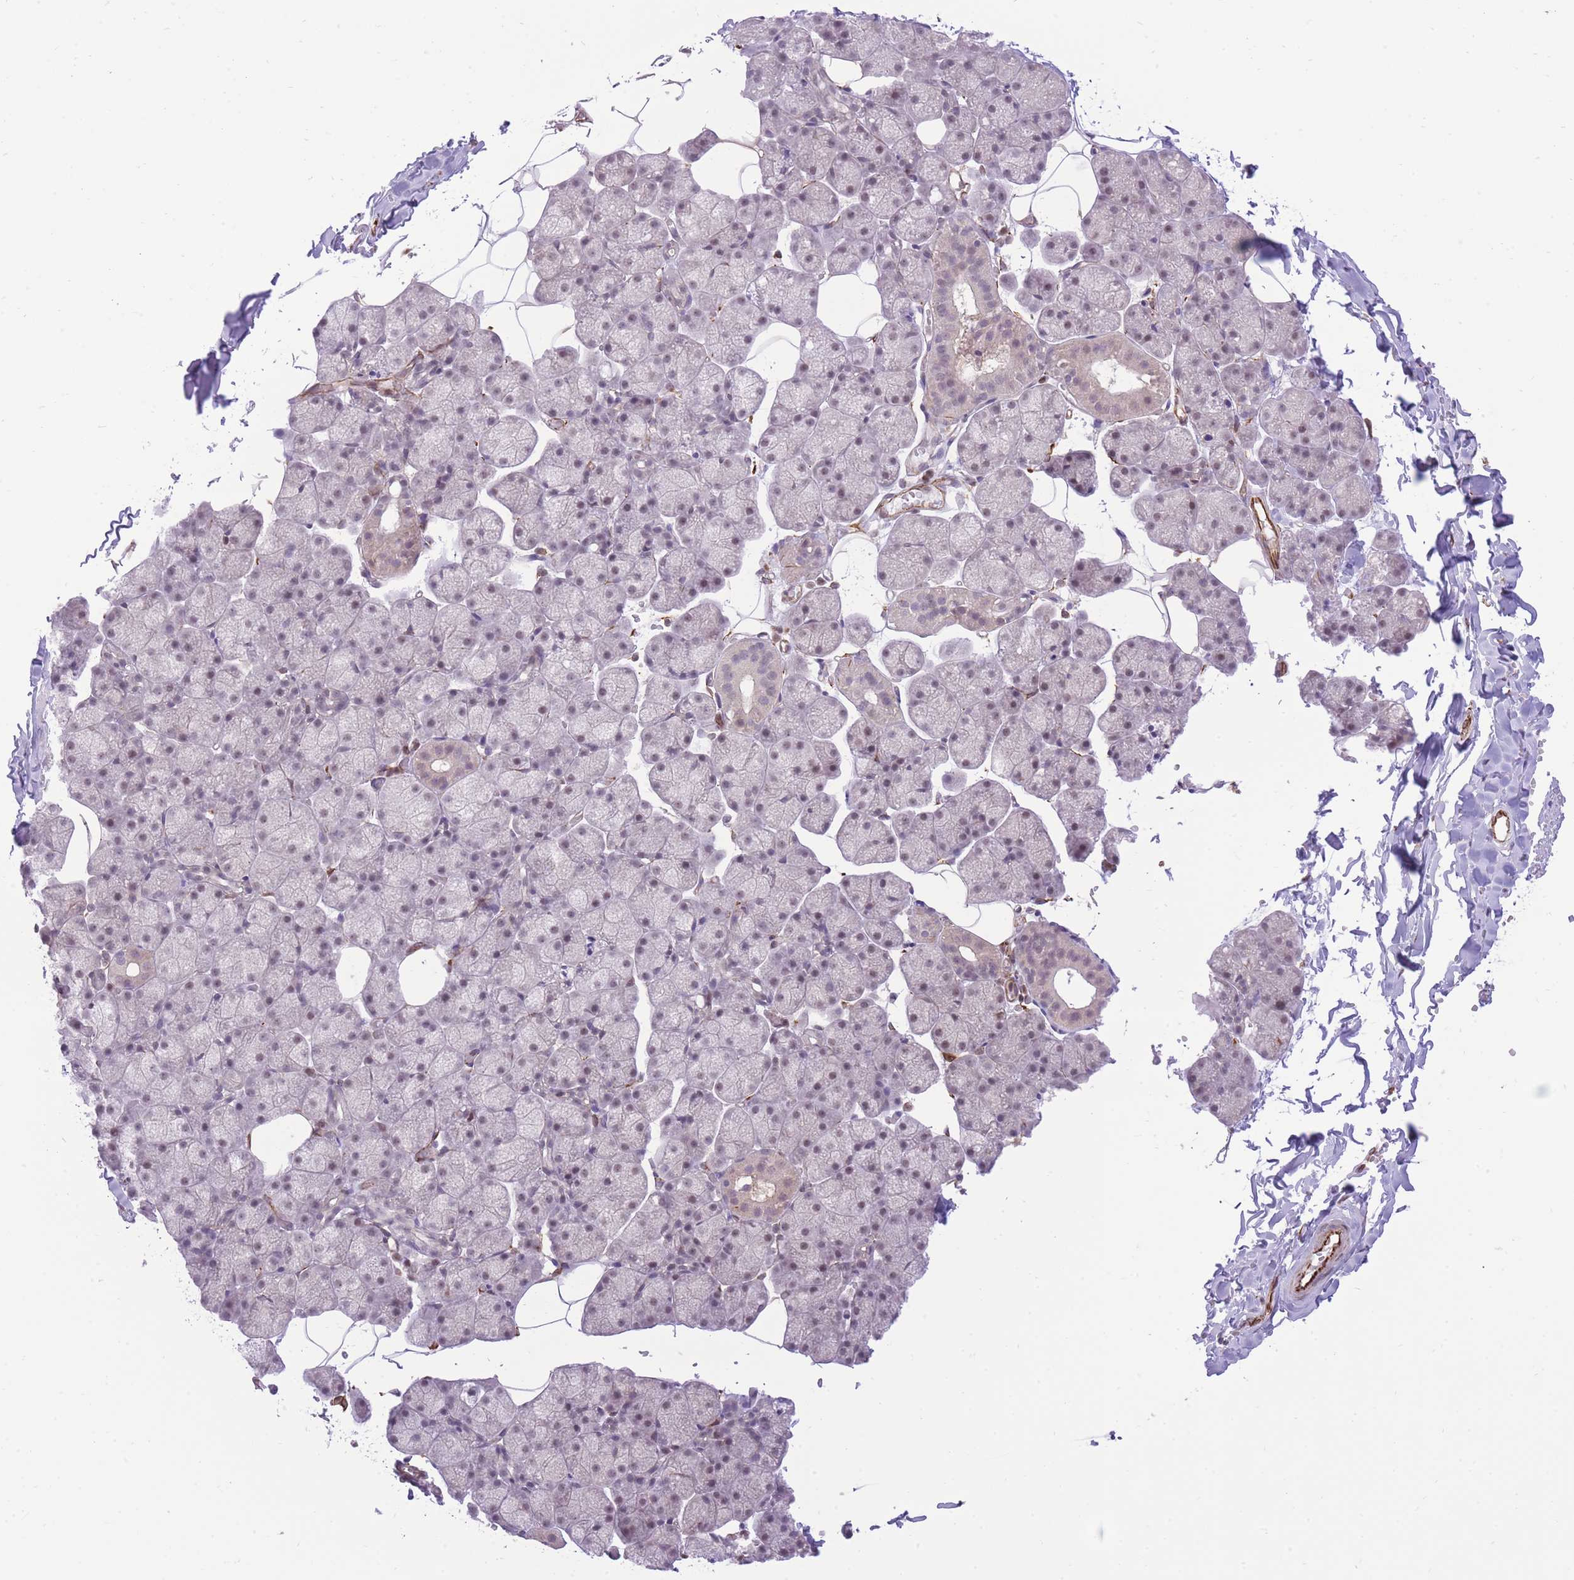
{"staining": {"intensity": "weak", "quantity": "<25%", "location": "cytoplasmic/membranous"}, "tissue": "adipose tissue", "cell_type": "Adipocytes", "image_type": "normal", "snomed": [{"axis": "morphology", "description": "Normal tissue, NOS"}, {"axis": "topography", "description": "Salivary gland"}, {"axis": "topography", "description": "Peripheral nerve tissue"}], "caption": "Adipocytes are negative for protein expression in benign human adipose tissue.", "gene": "ELL", "patient": {"sex": "male", "age": 38}}